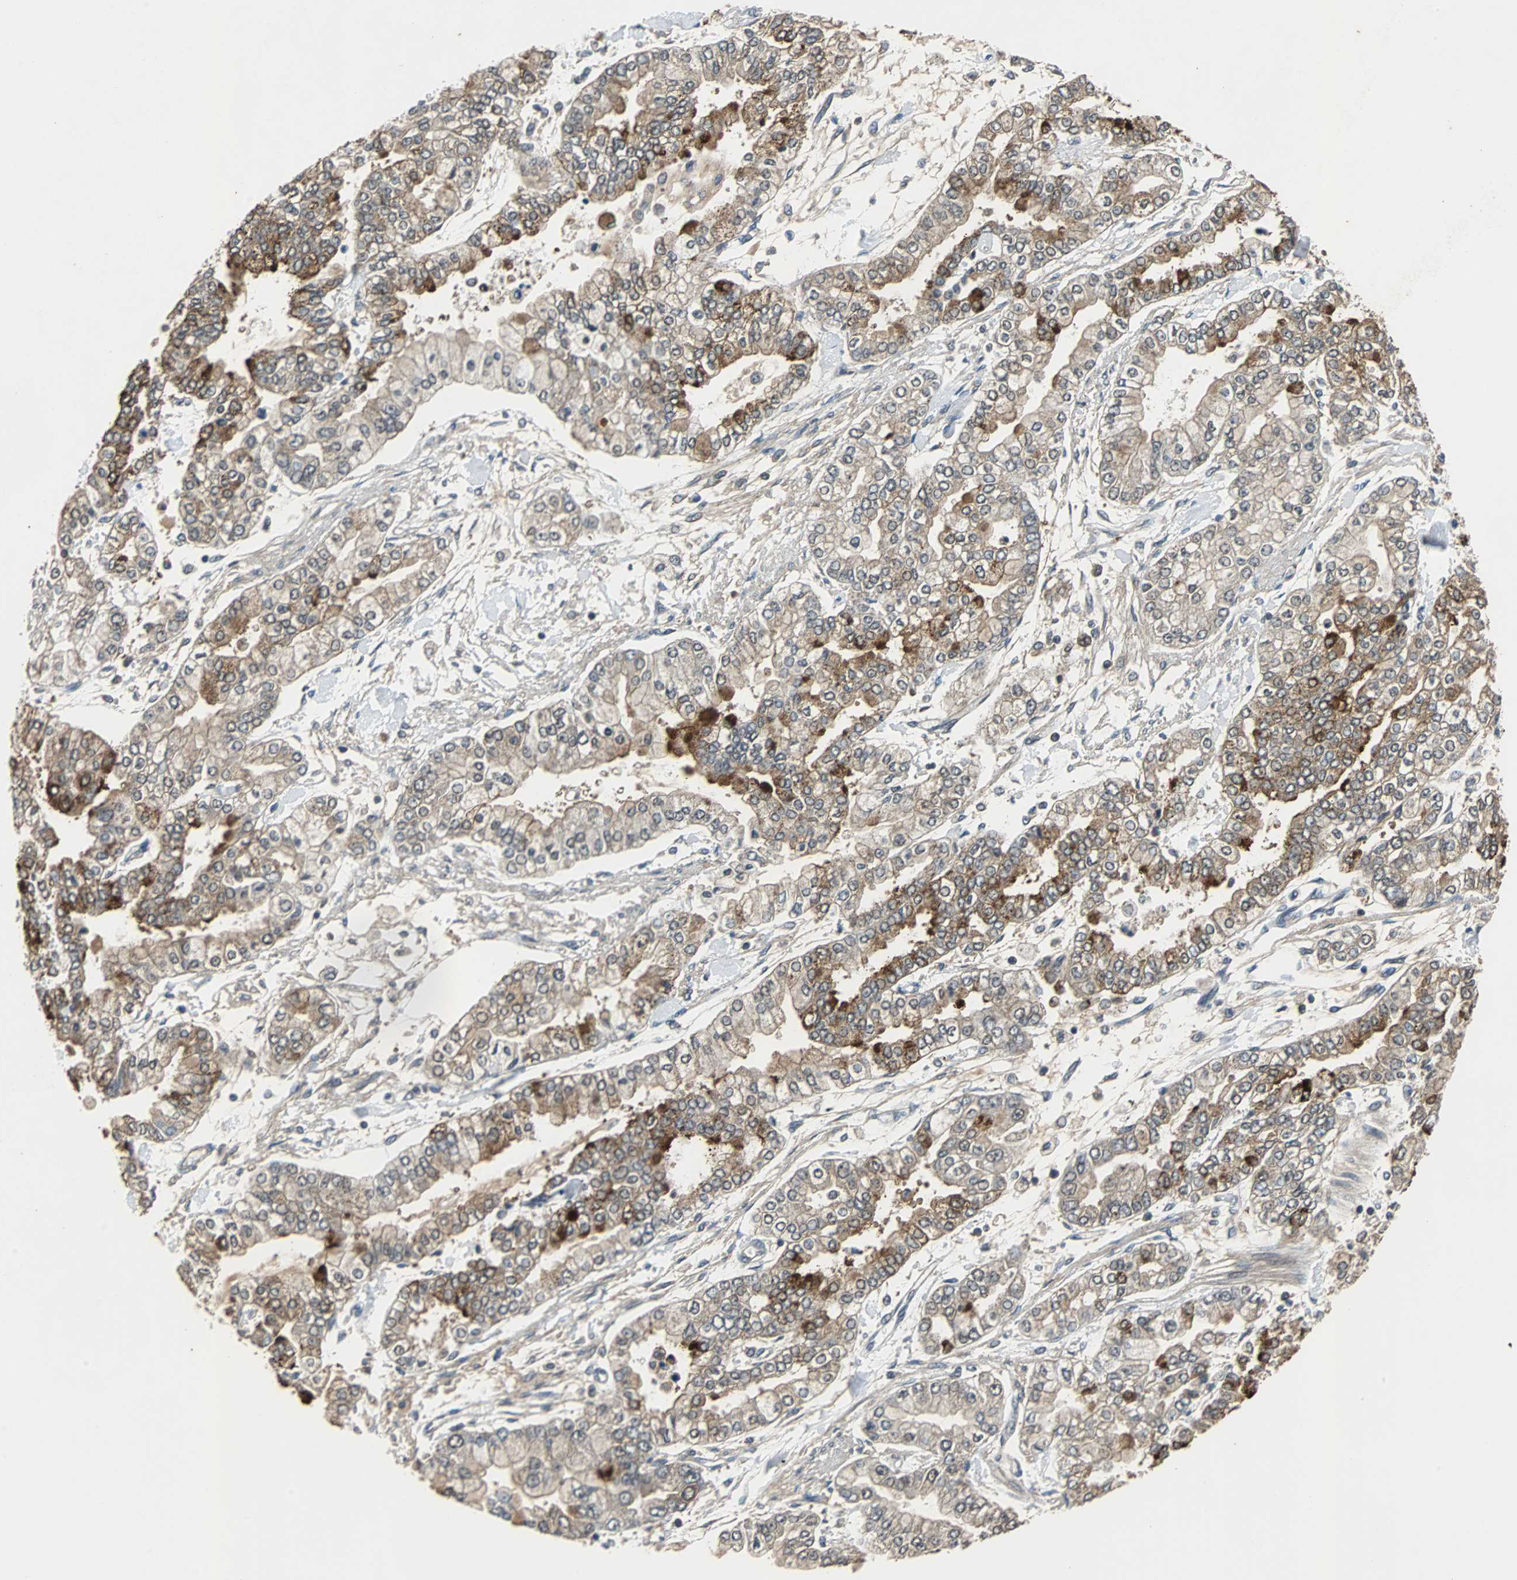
{"staining": {"intensity": "moderate", "quantity": "25%-75%", "location": "cytoplasmic/membranous"}, "tissue": "stomach cancer", "cell_type": "Tumor cells", "image_type": "cancer", "snomed": [{"axis": "morphology", "description": "Normal tissue, NOS"}, {"axis": "morphology", "description": "Adenocarcinoma, NOS"}, {"axis": "topography", "description": "Stomach, upper"}, {"axis": "topography", "description": "Stomach"}], "caption": "Brown immunohistochemical staining in adenocarcinoma (stomach) shows moderate cytoplasmic/membranous positivity in about 25%-75% of tumor cells. Ihc stains the protein of interest in brown and the nuclei are stained blue.", "gene": "VBP1", "patient": {"sex": "male", "age": 76}}